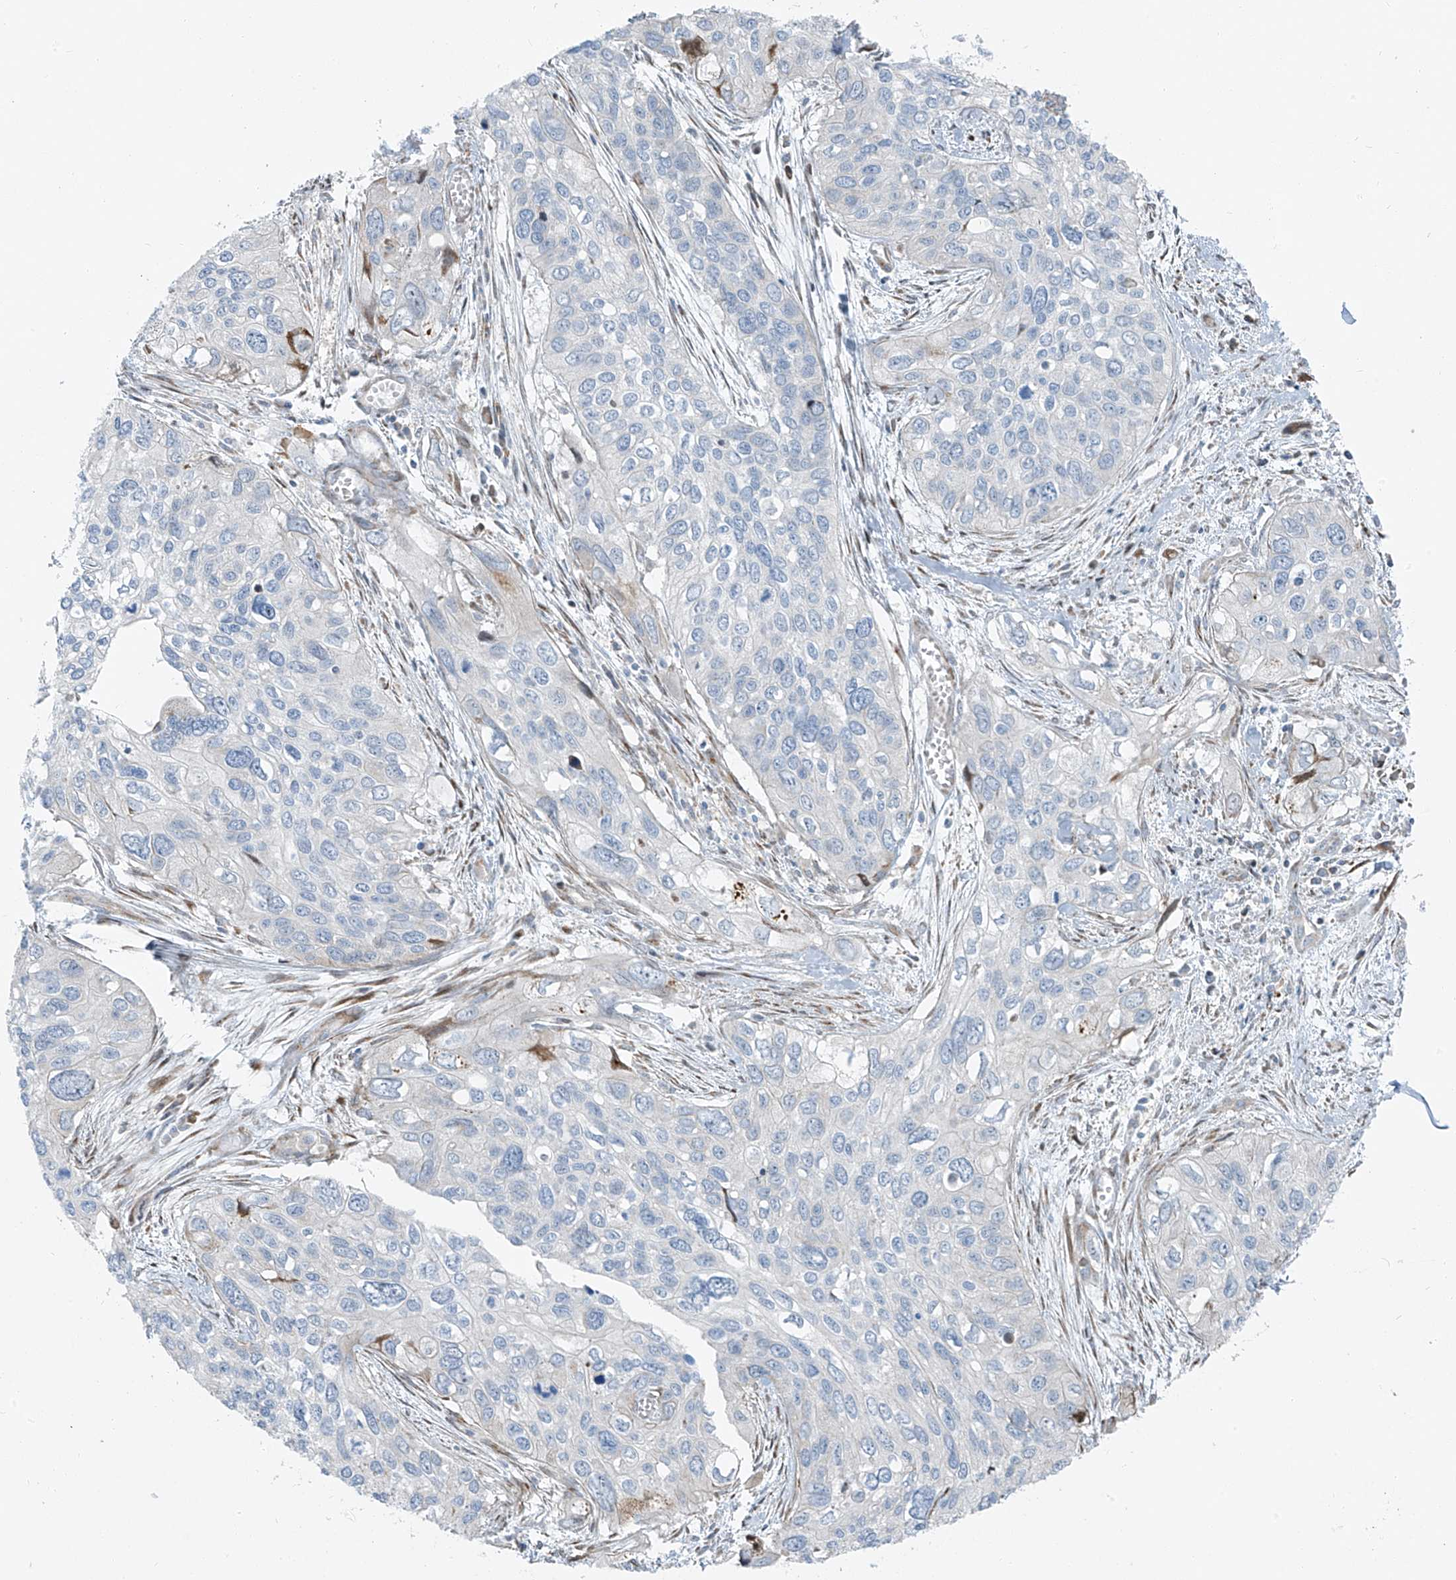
{"staining": {"intensity": "negative", "quantity": "none", "location": "none"}, "tissue": "cervical cancer", "cell_type": "Tumor cells", "image_type": "cancer", "snomed": [{"axis": "morphology", "description": "Squamous cell carcinoma, NOS"}, {"axis": "topography", "description": "Cervix"}], "caption": "A high-resolution photomicrograph shows immunohistochemistry staining of cervical cancer (squamous cell carcinoma), which shows no significant positivity in tumor cells.", "gene": "HIC2", "patient": {"sex": "female", "age": 55}}